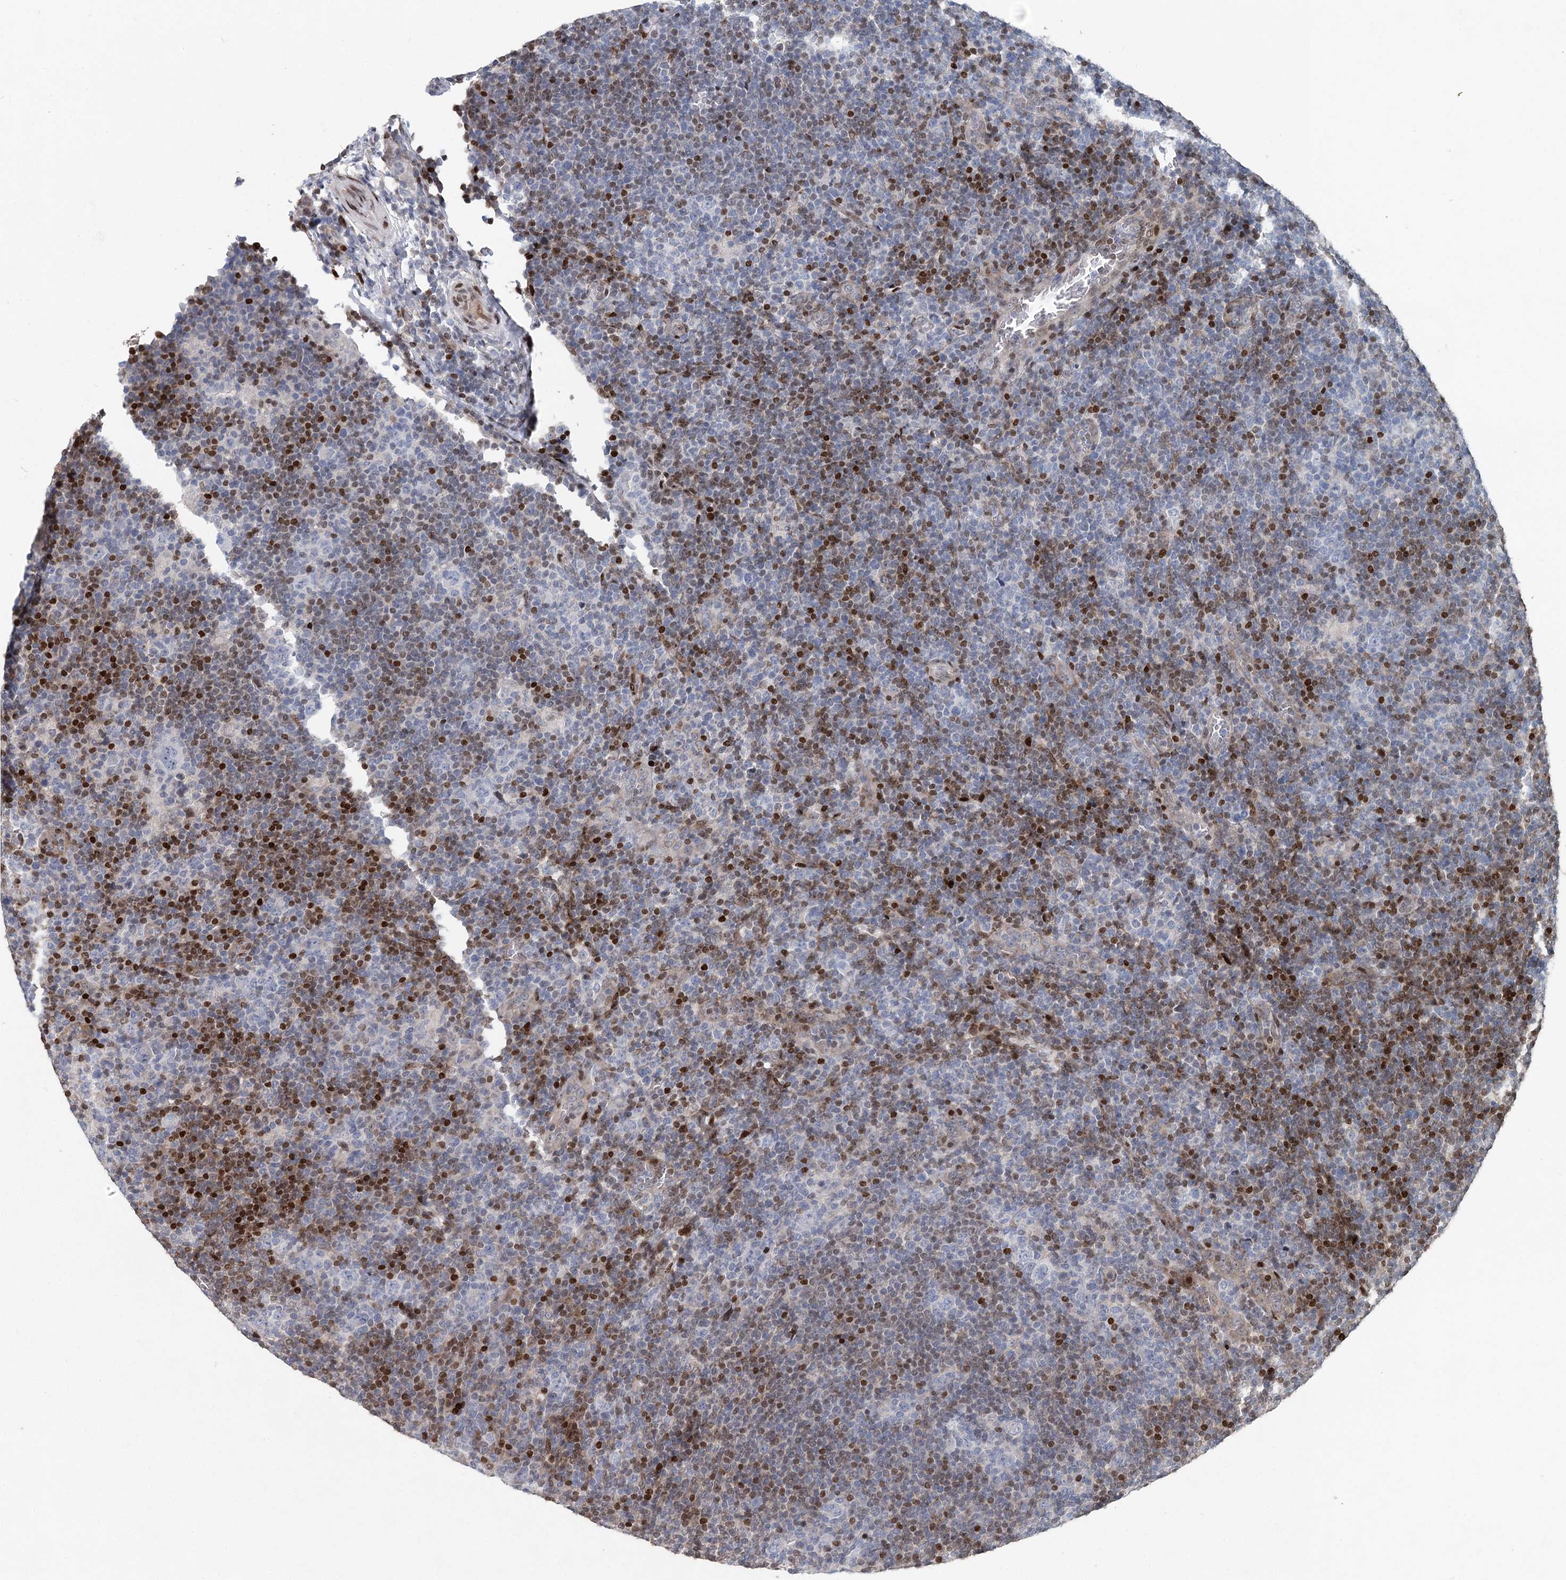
{"staining": {"intensity": "negative", "quantity": "none", "location": "none"}, "tissue": "lymphoma", "cell_type": "Tumor cells", "image_type": "cancer", "snomed": [{"axis": "morphology", "description": "Hodgkin's disease, NOS"}, {"axis": "topography", "description": "Lymph node"}], "caption": "IHC photomicrograph of Hodgkin's disease stained for a protein (brown), which shows no positivity in tumor cells.", "gene": "FRMD4A", "patient": {"sex": "female", "age": 57}}